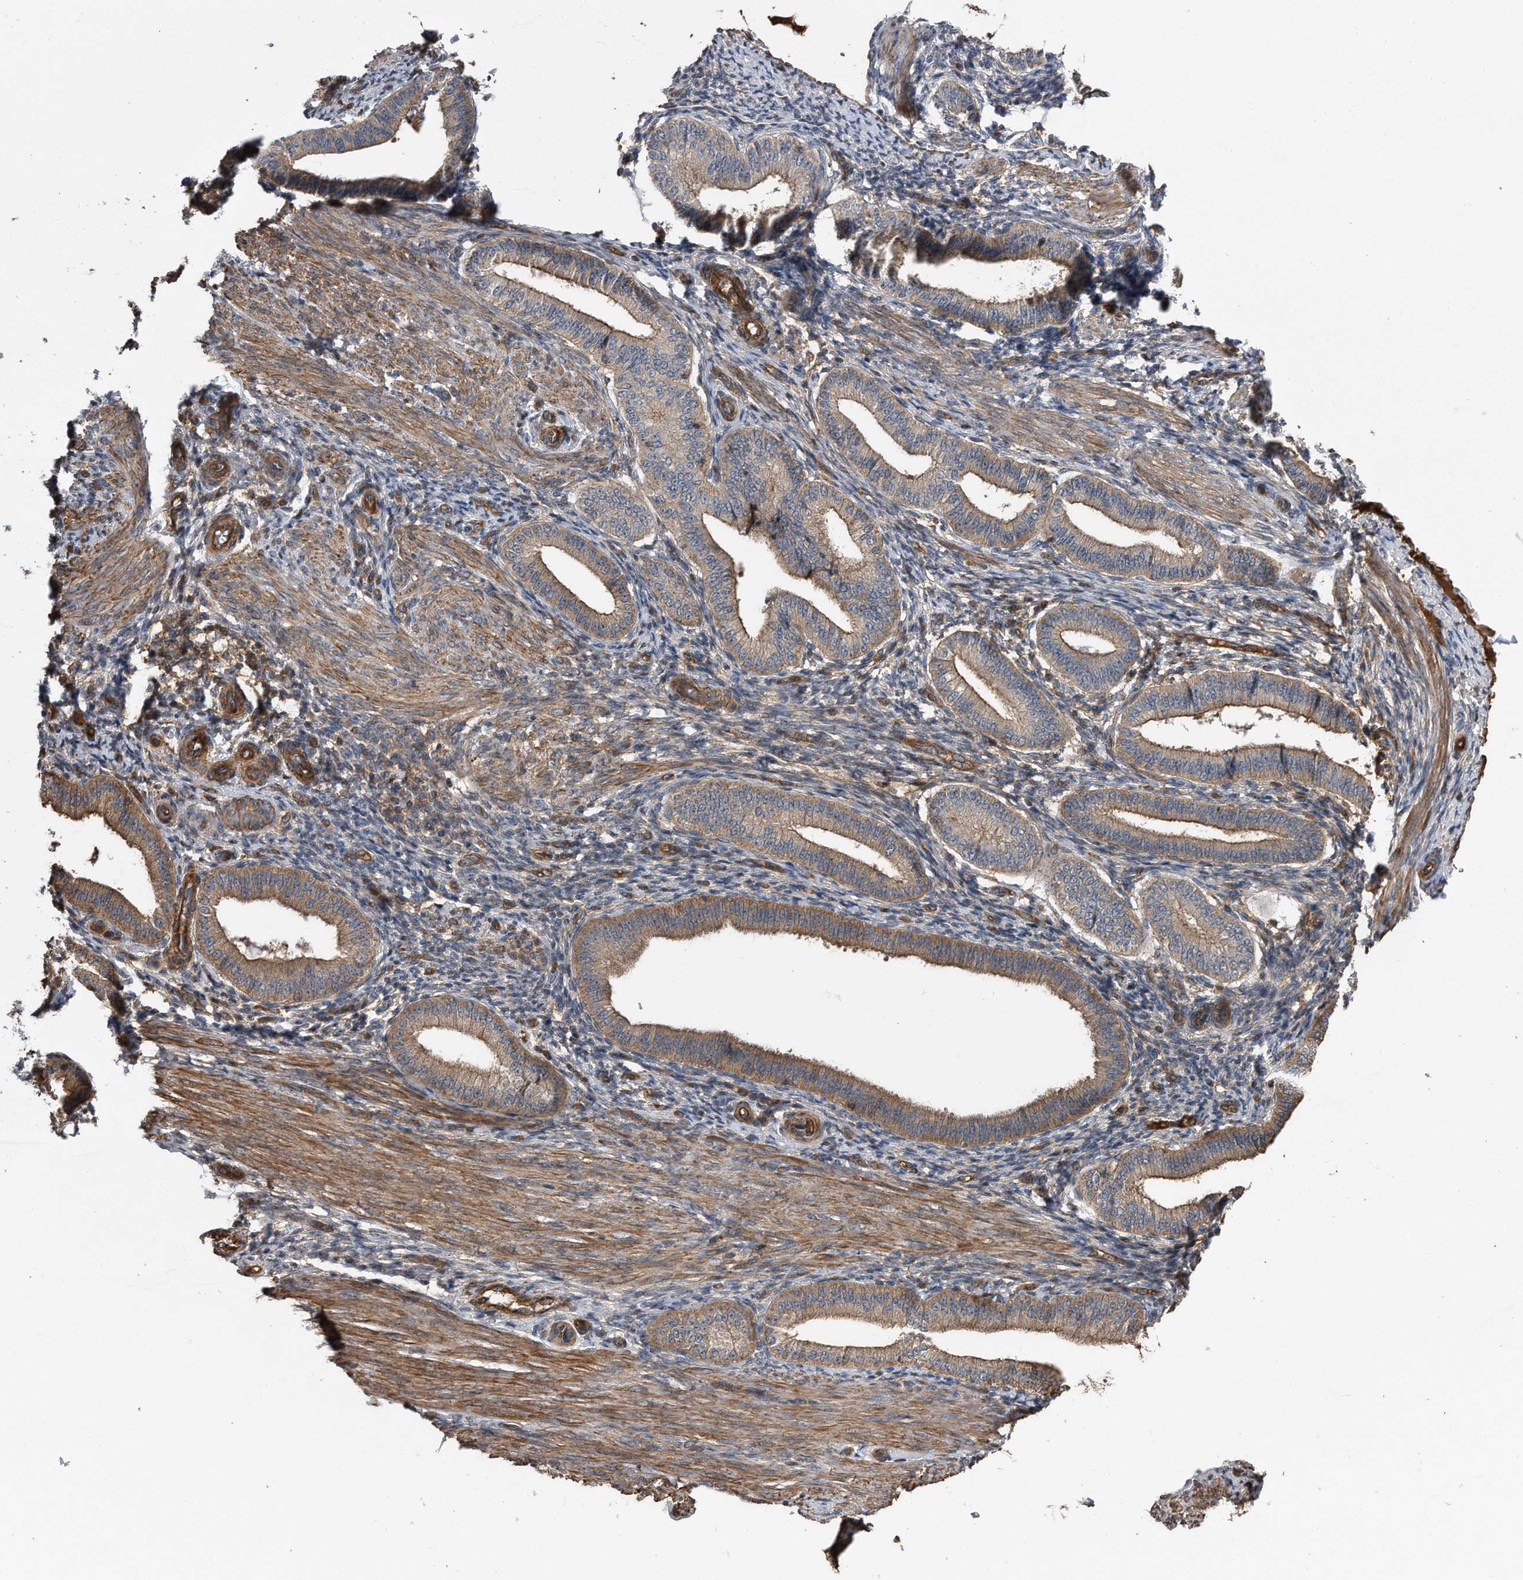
{"staining": {"intensity": "negative", "quantity": "none", "location": "none"}, "tissue": "endometrium", "cell_type": "Cells in endometrial stroma", "image_type": "normal", "snomed": [{"axis": "morphology", "description": "Normal tissue, NOS"}, {"axis": "topography", "description": "Endometrium"}], "caption": "This image is of benign endometrium stained with IHC to label a protein in brown with the nuclei are counter-stained blue. There is no positivity in cells in endometrial stroma. Brightfield microscopy of IHC stained with DAB (brown) and hematoxylin (blue), captured at high magnification.", "gene": "KCND3", "patient": {"sex": "female", "age": 39}}